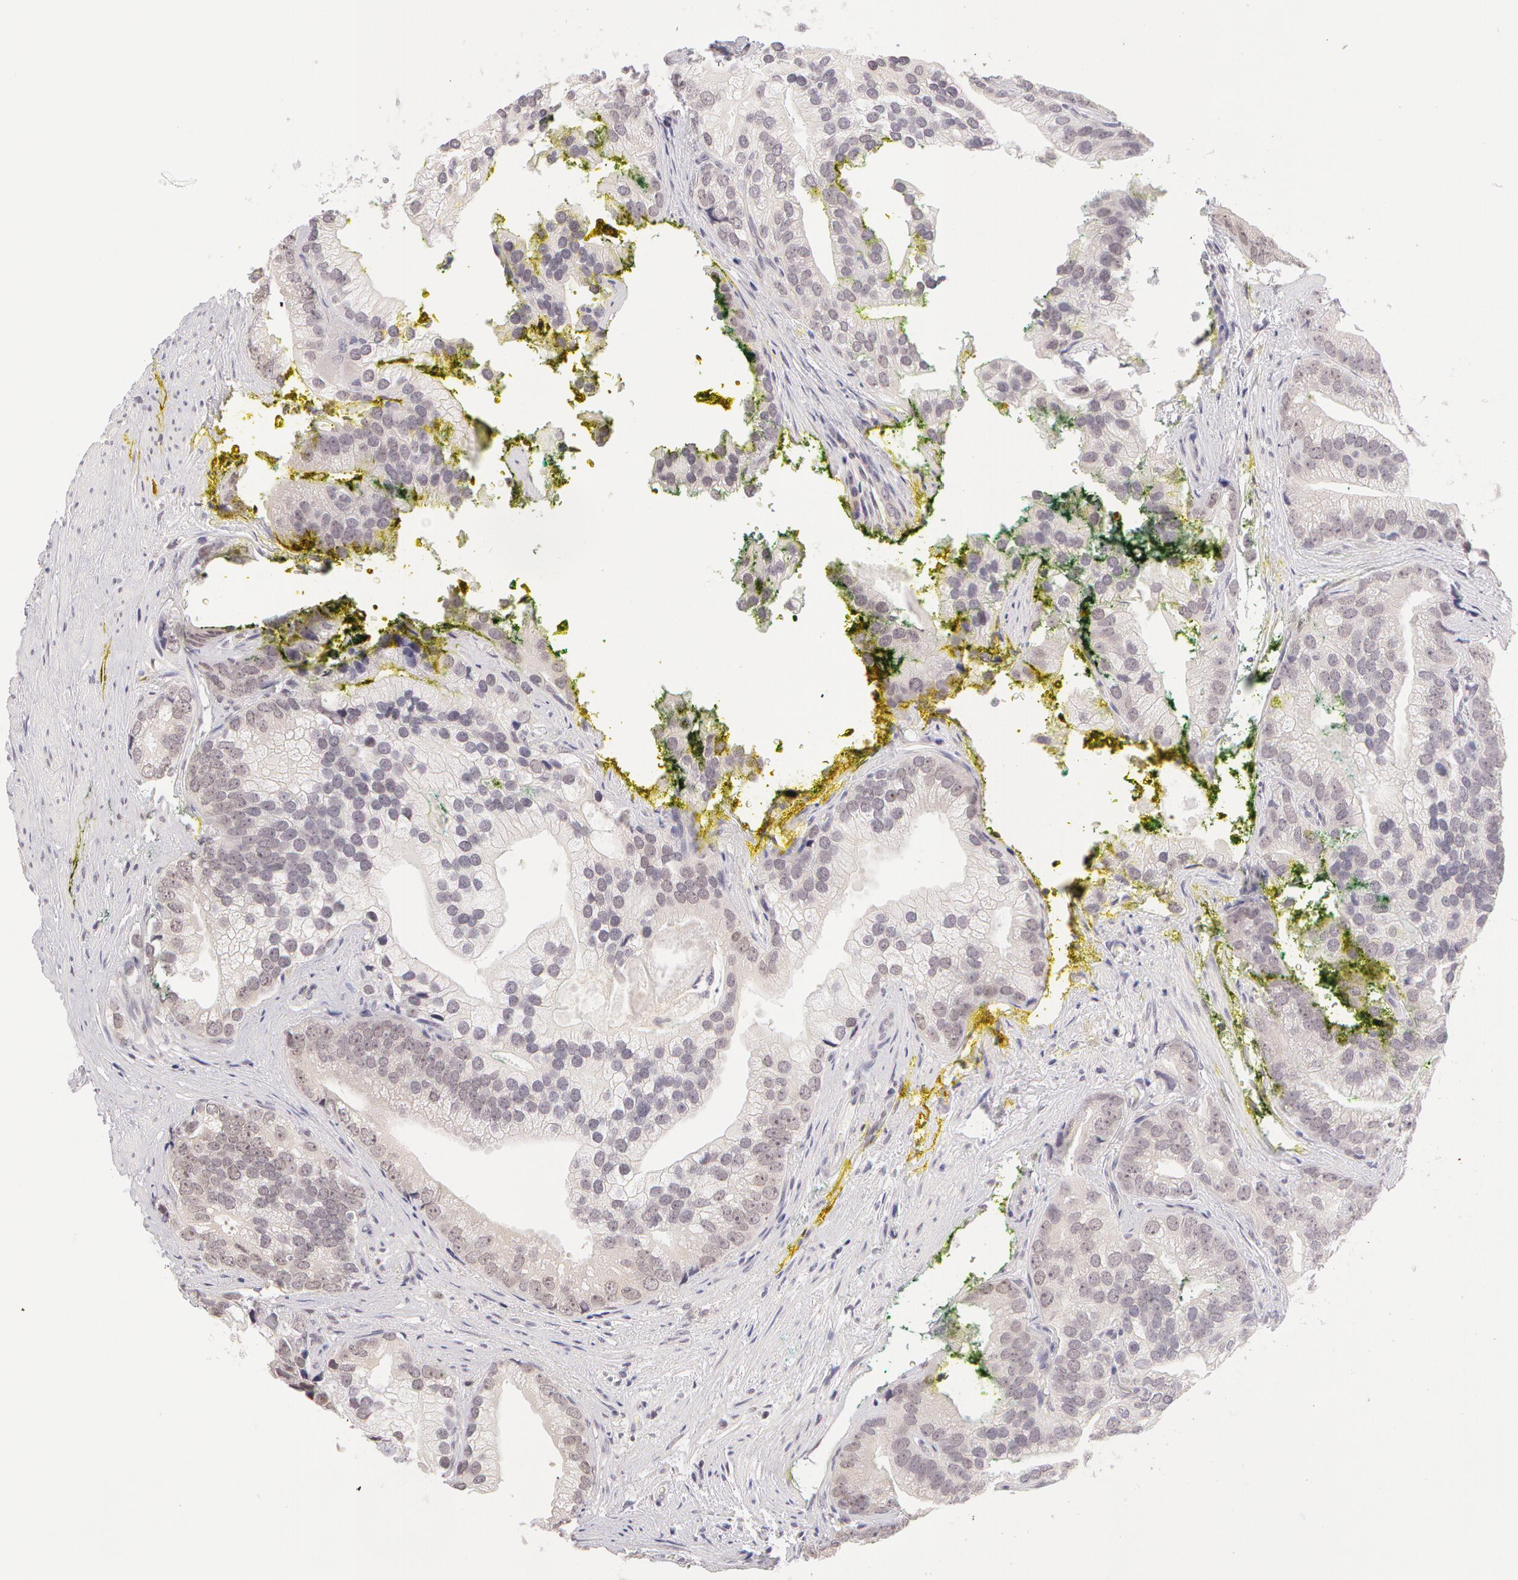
{"staining": {"intensity": "negative", "quantity": "none", "location": "none"}, "tissue": "prostate cancer", "cell_type": "Tumor cells", "image_type": "cancer", "snomed": [{"axis": "morphology", "description": "Adenocarcinoma, Low grade"}, {"axis": "topography", "description": "Prostate"}], "caption": "High magnification brightfield microscopy of low-grade adenocarcinoma (prostate) stained with DAB (brown) and counterstained with hematoxylin (blue): tumor cells show no significant staining.", "gene": "ZNF597", "patient": {"sex": "male", "age": 71}}